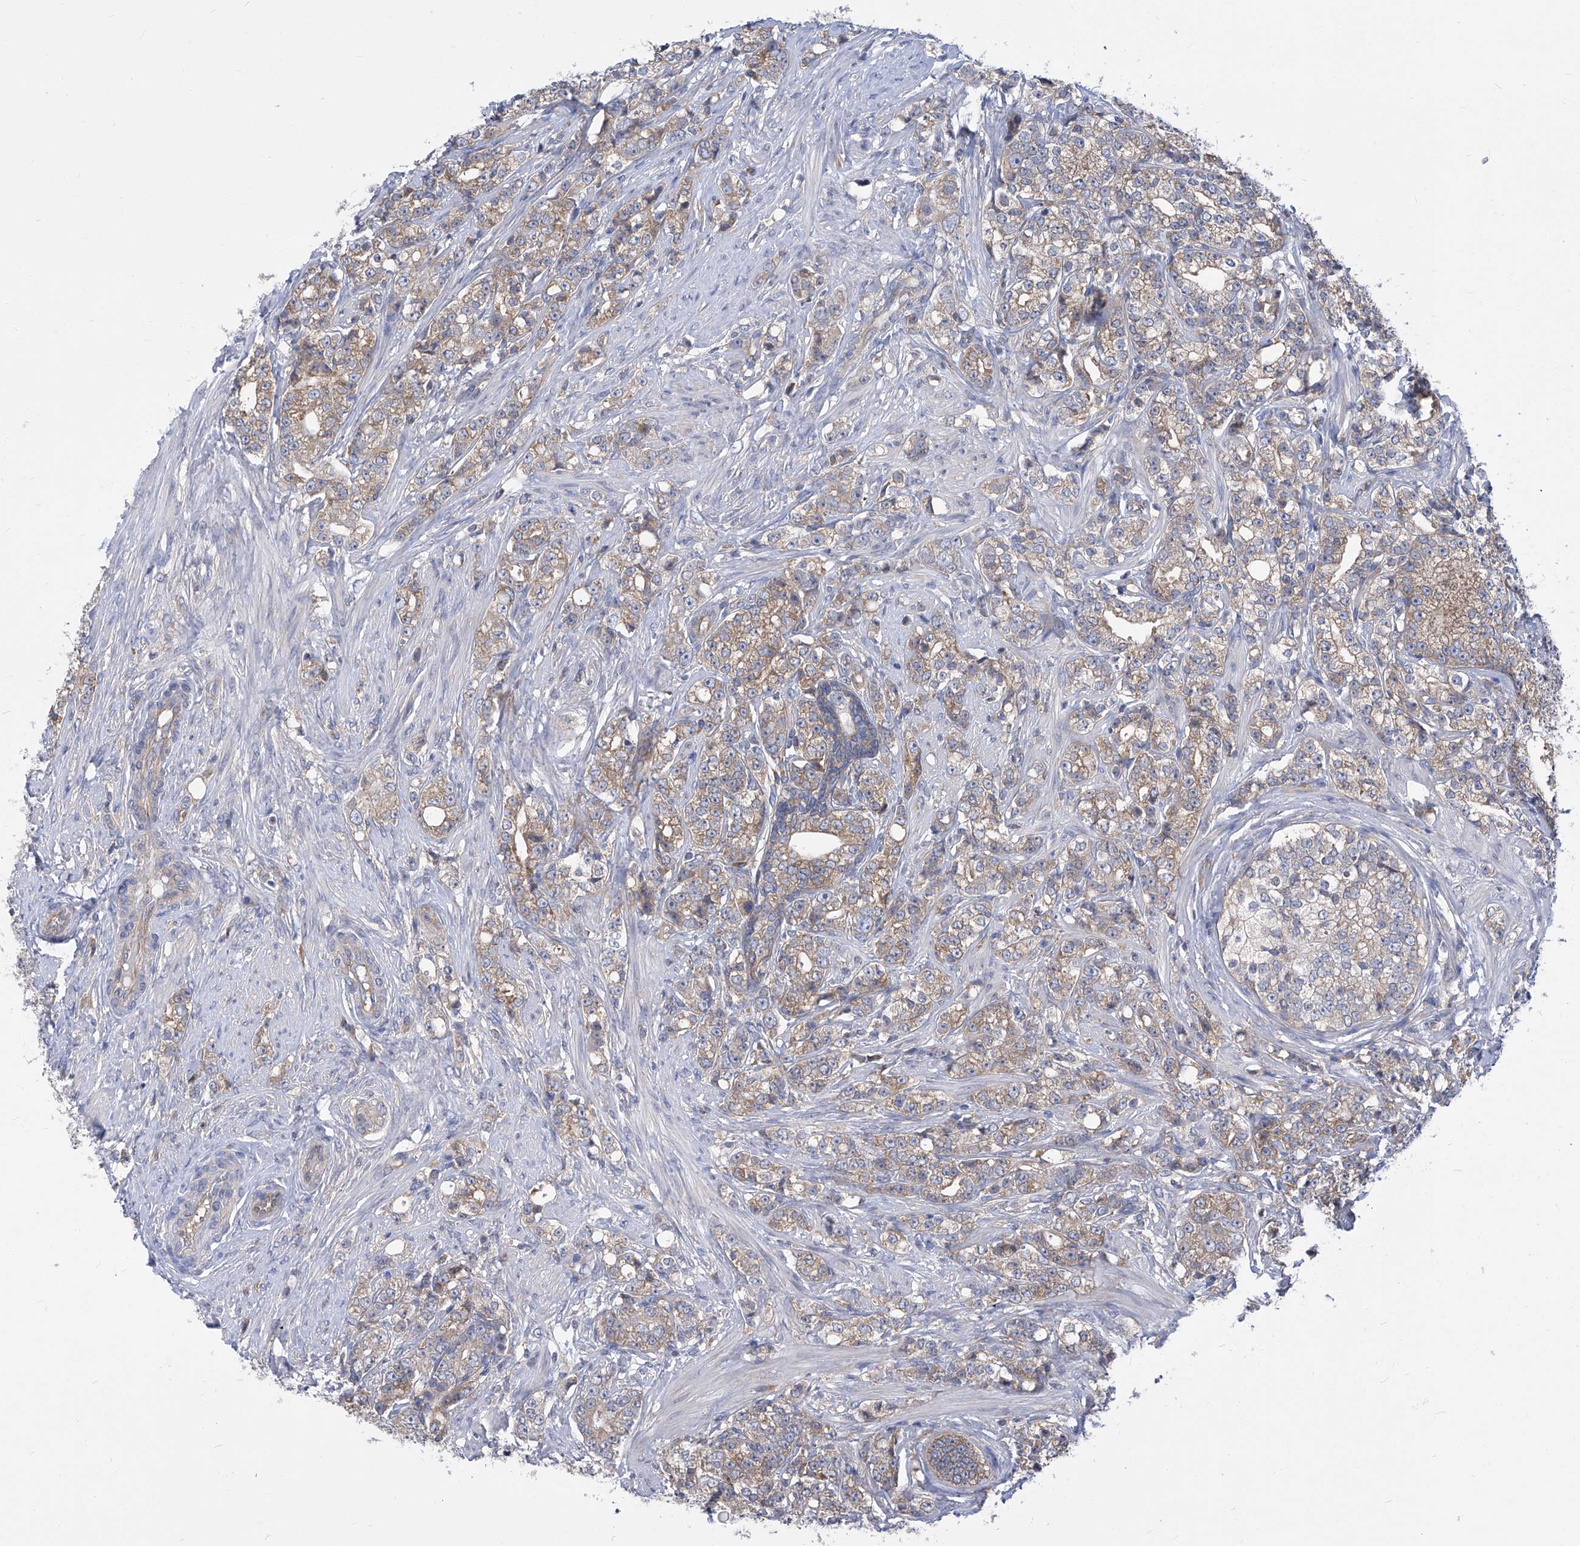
{"staining": {"intensity": "weak", "quantity": "25%-75%", "location": "cytoplasmic/membranous"}, "tissue": "prostate cancer", "cell_type": "Tumor cells", "image_type": "cancer", "snomed": [{"axis": "morphology", "description": "Adenocarcinoma, High grade"}, {"axis": "topography", "description": "Prostate"}], "caption": "Approximately 25%-75% of tumor cells in human adenocarcinoma (high-grade) (prostate) reveal weak cytoplasmic/membranous protein expression as visualized by brown immunohistochemical staining.", "gene": "EIF3M", "patient": {"sex": "male", "age": 69}}